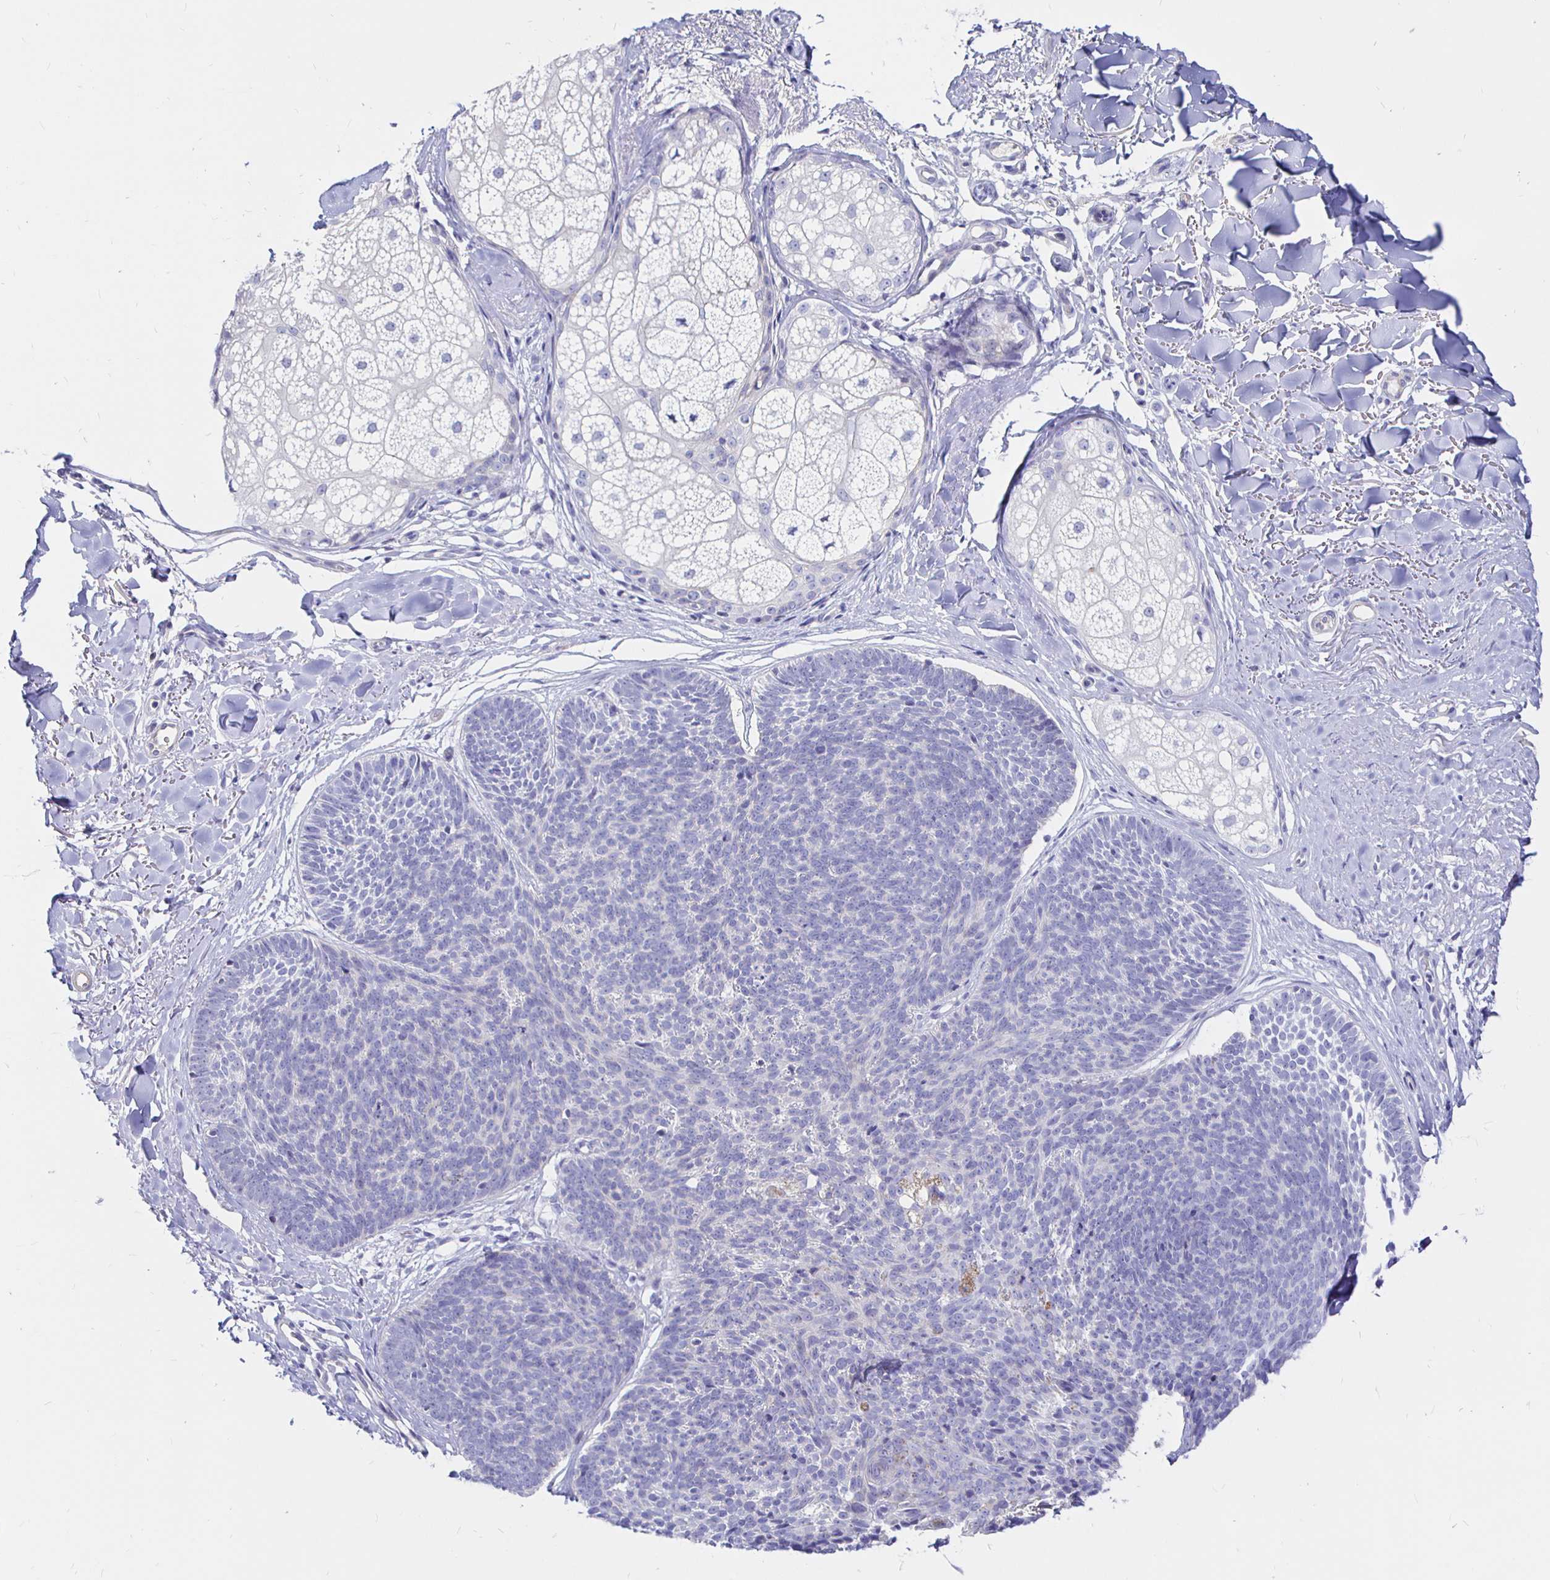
{"staining": {"intensity": "negative", "quantity": "none", "location": "none"}, "tissue": "skin cancer", "cell_type": "Tumor cells", "image_type": "cancer", "snomed": [{"axis": "morphology", "description": "Basal cell carcinoma"}, {"axis": "topography", "description": "Skin"}, {"axis": "topography", "description": "Skin of neck"}, {"axis": "topography", "description": "Skin of shoulder"}, {"axis": "topography", "description": "Skin of back"}], "caption": "Tumor cells are negative for brown protein staining in skin basal cell carcinoma.", "gene": "NECAB1", "patient": {"sex": "male", "age": 80}}